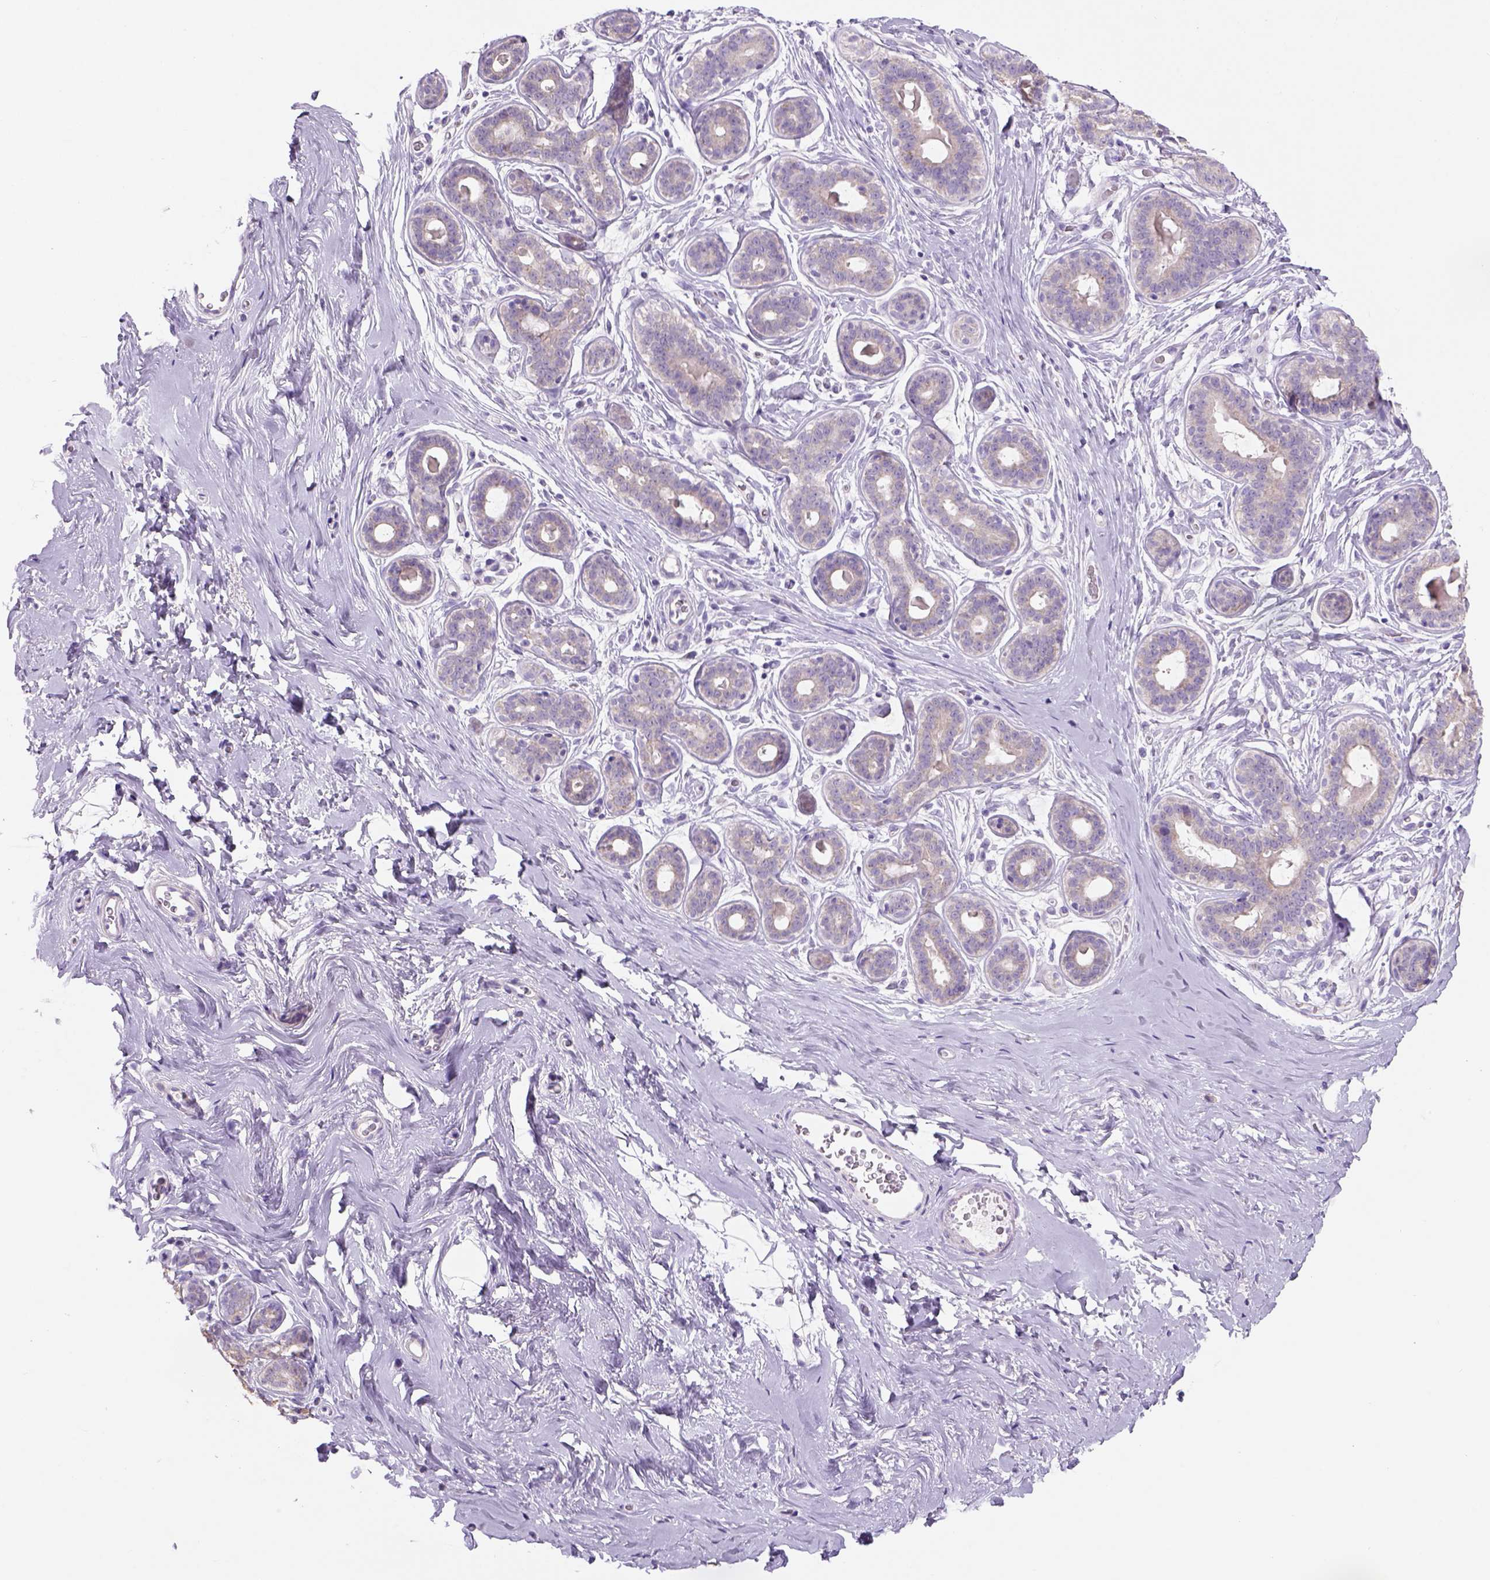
{"staining": {"intensity": "negative", "quantity": "none", "location": "none"}, "tissue": "breast", "cell_type": "Adipocytes", "image_type": "normal", "snomed": [{"axis": "morphology", "description": "Normal tissue, NOS"}, {"axis": "topography", "description": "Skin"}, {"axis": "topography", "description": "Breast"}], "caption": "Adipocytes are negative for protein expression in normal human breast.", "gene": "ADGRV1", "patient": {"sex": "female", "age": 43}}